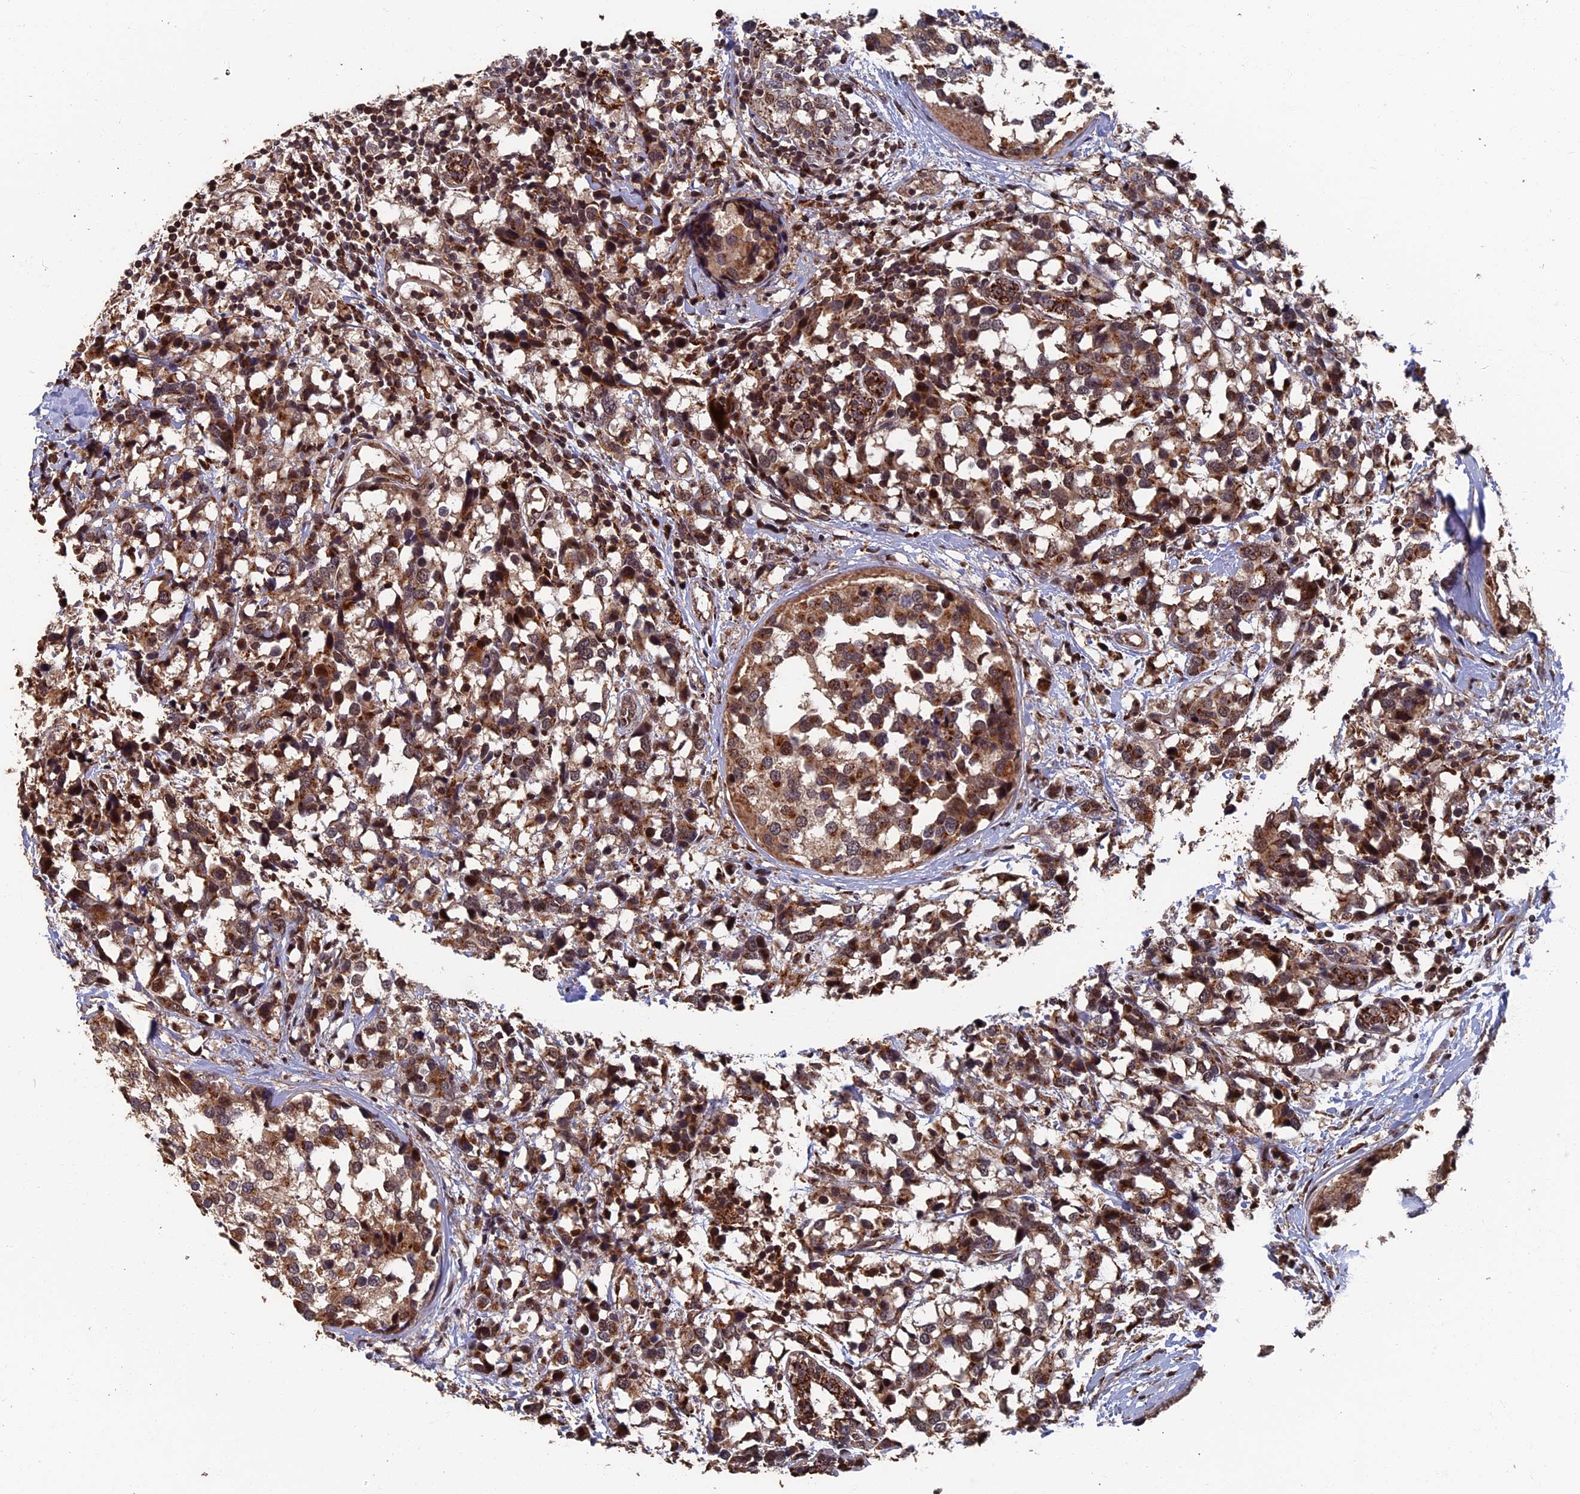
{"staining": {"intensity": "moderate", "quantity": ">75%", "location": "cytoplasmic/membranous,nuclear"}, "tissue": "breast cancer", "cell_type": "Tumor cells", "image_type": "cancer", "snomed": [{"axis": "morphology", "description": "Lobular carcinoma"}, {"axis": "topography", "description": "Breast"}], "caption": "Lobular carcinoma (breast) tissue reveals moderate cytoplasmic/membranous and nuclear expression in approximately >75% of tumor cells, visualized by immunohistochemistry.", "gene": "RASGRF1", "patient": {"sex": "female", "age": 59}}